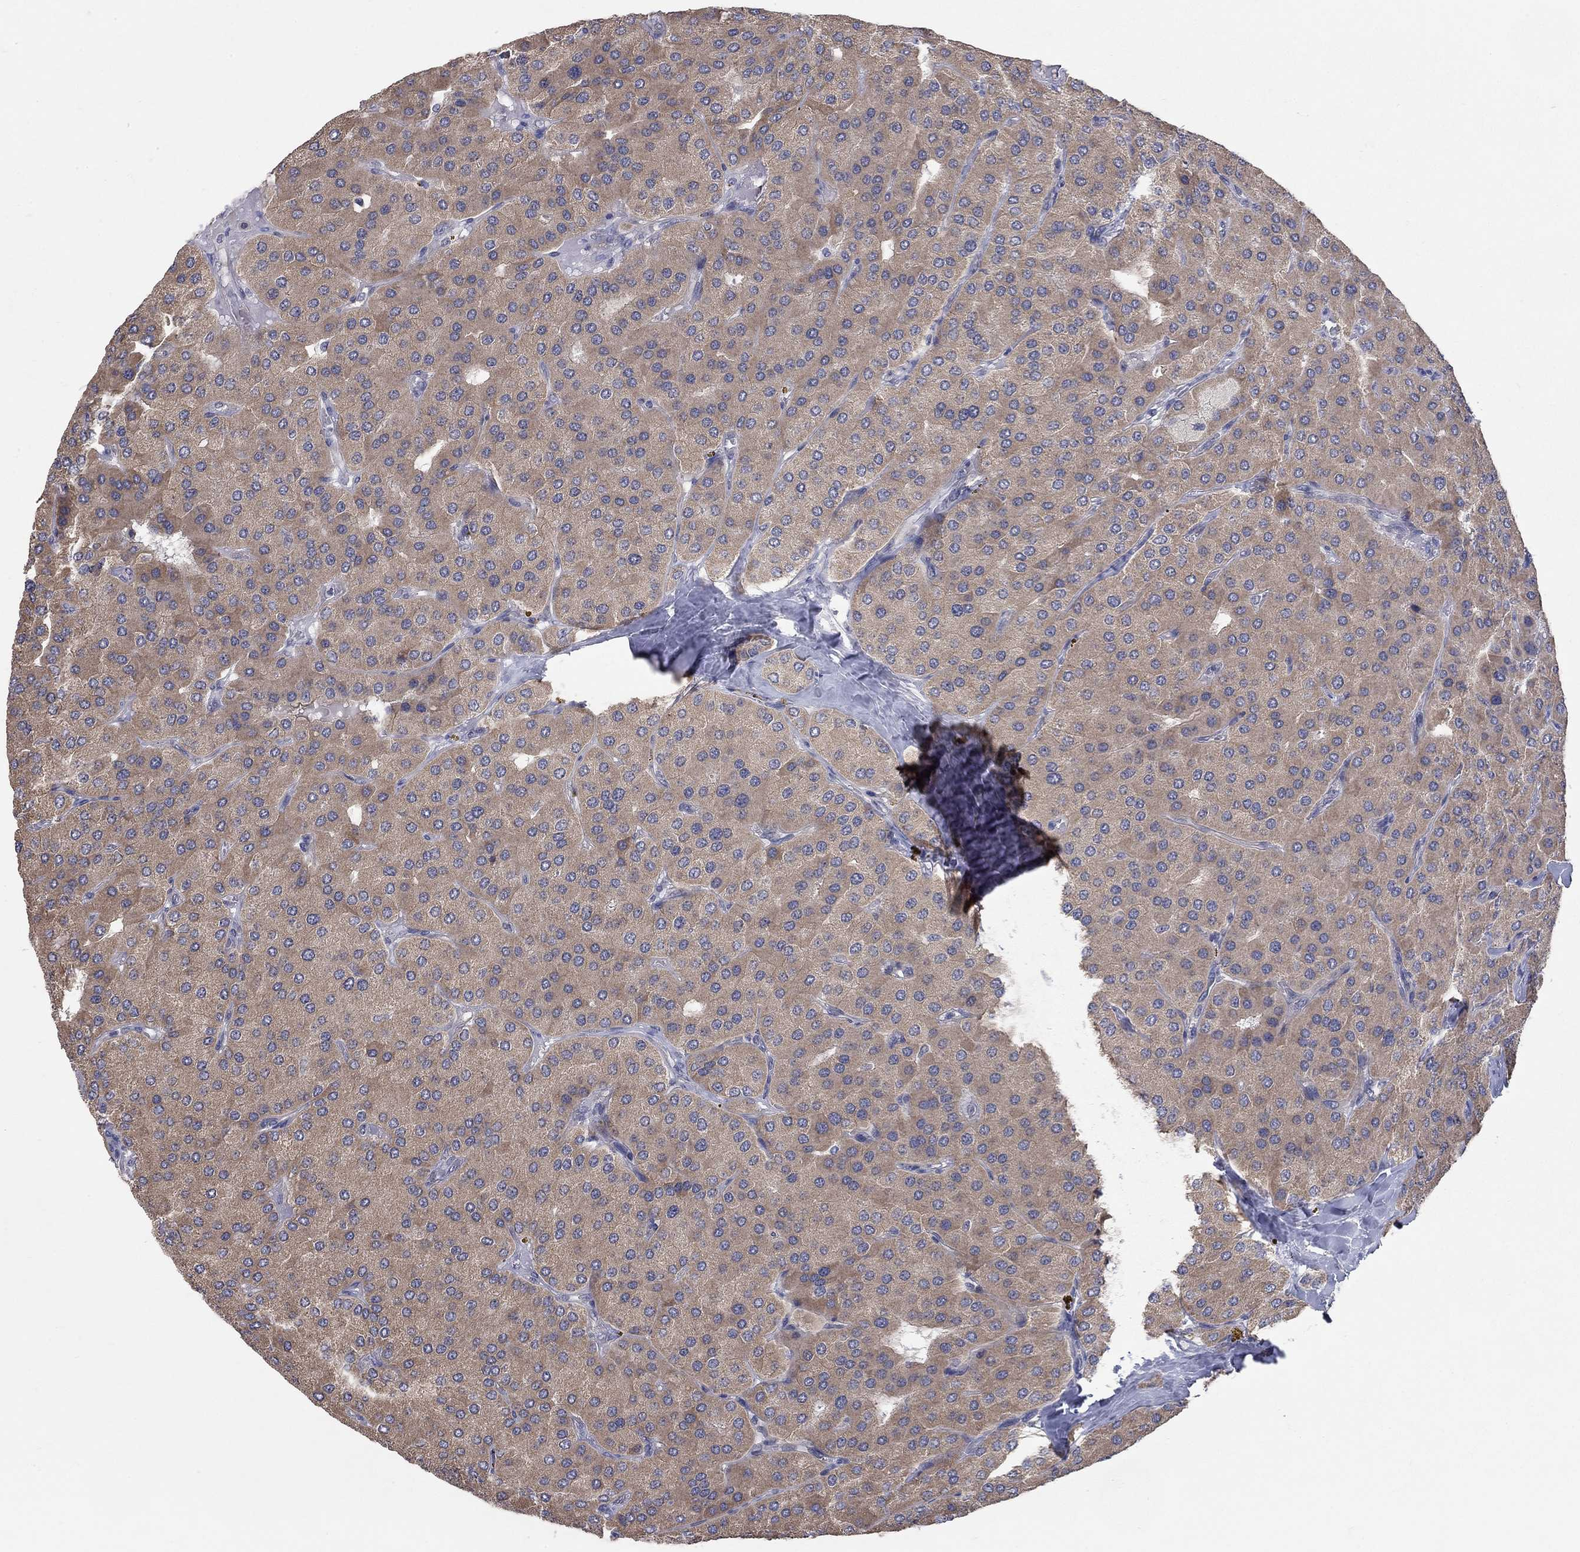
{"staining": {"intensity": "moderate", "quantity": ">75%", "location": "cytoplasmic/membranous"}, "tissue": "parathyroid gland", "cell_type": "Glandular cells", "image_type": "normal", "snomed": [{"axis": "morphology", "description": "Normal tissue, NOS"}, {"axis": "morphology", "description": "Adenoma, NOS"}, {"axis": "topography", "description": "Parathyroid gland"}], "caption": "Protein staining displays moderate cytoplasmic/membranous staining in about >75% of glandular cells in unremarkable parathyroid gland. Nuclei are stained in blue.", "gene": "WASF3", "patient": {"sex": "female", "age": 86}}